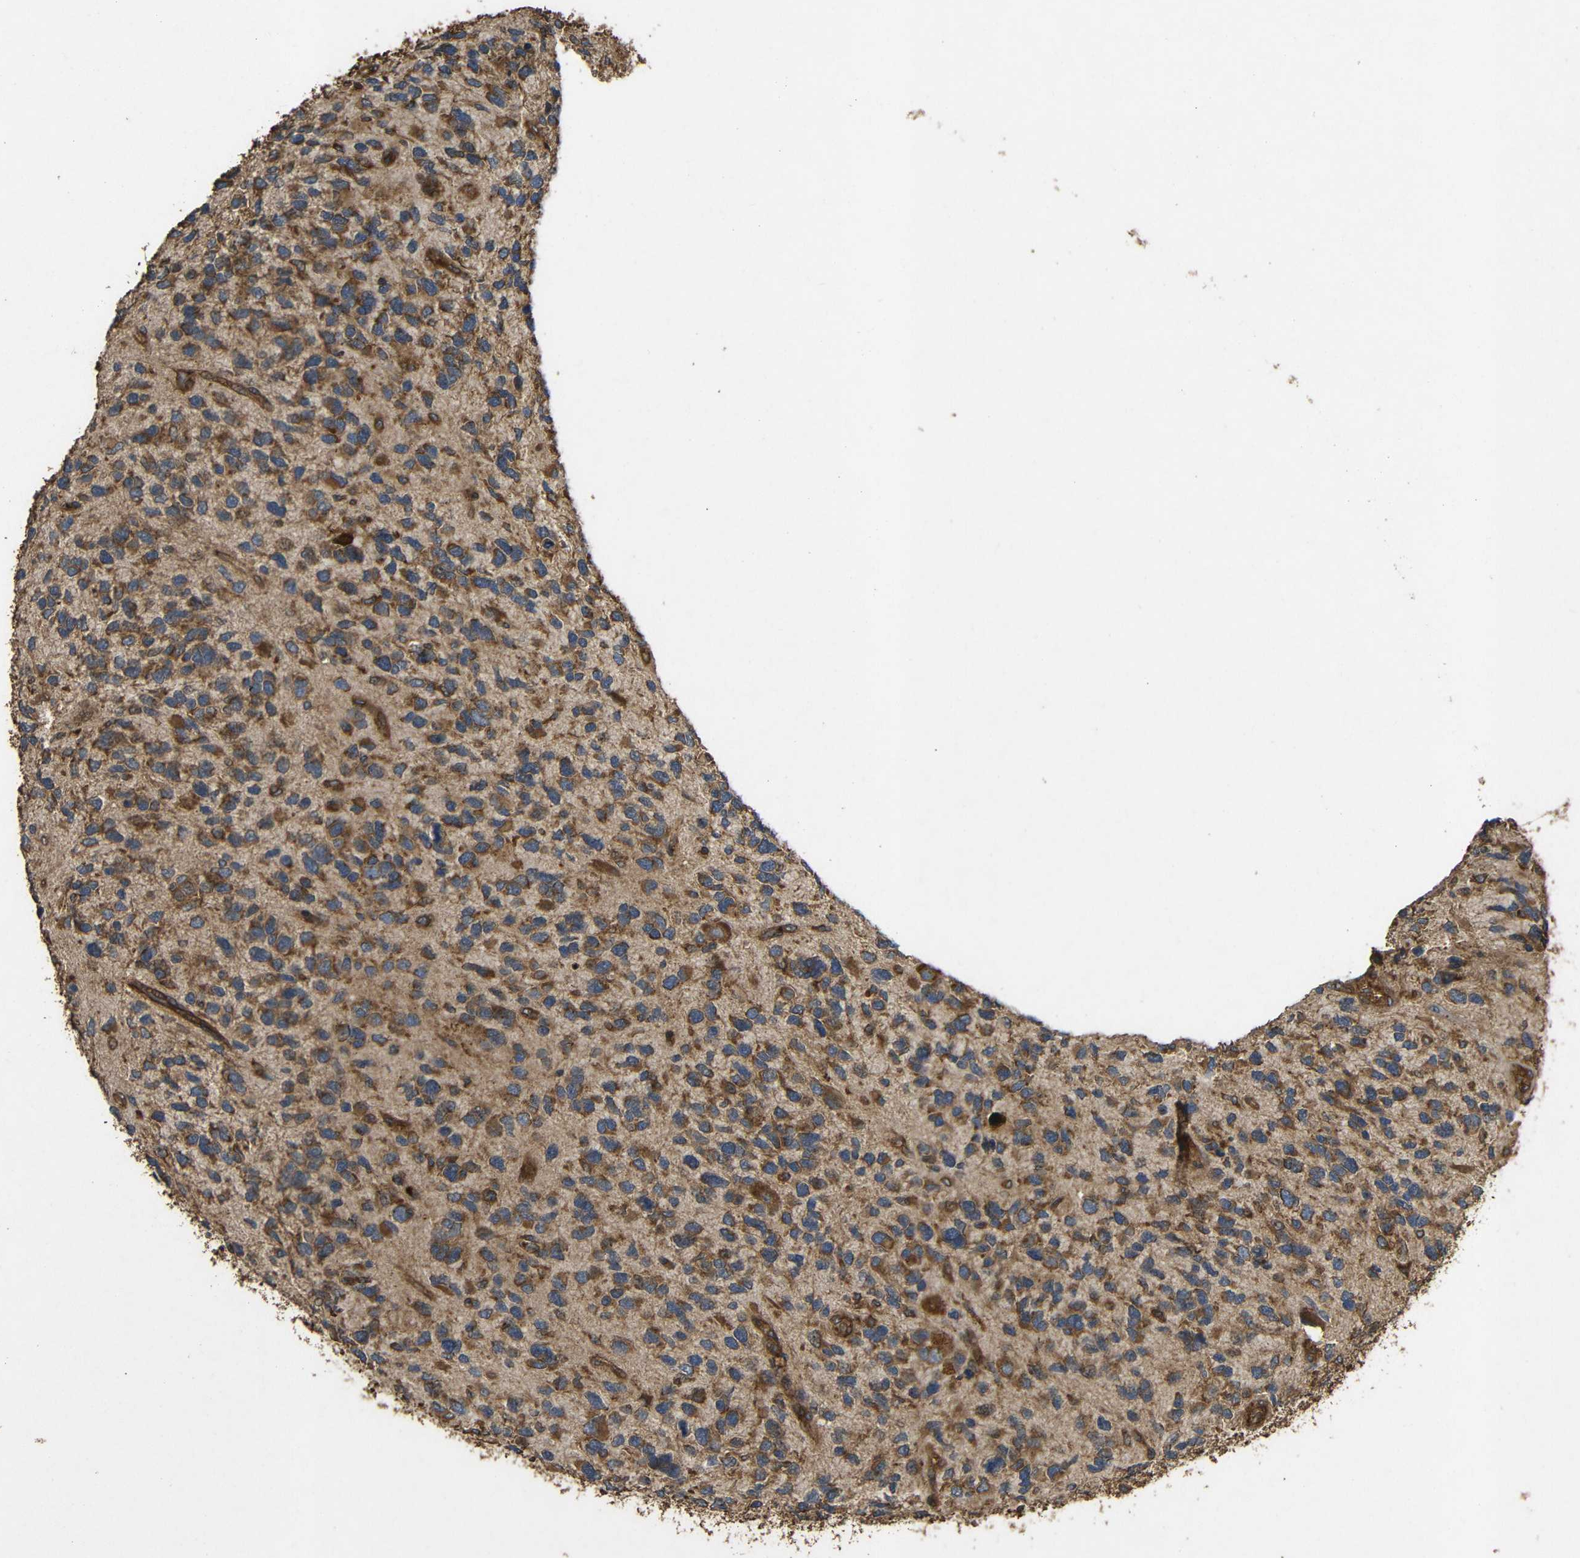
{"staining": {"intensity": "strong", "quantity": ">75%", "location": "cytoplasmic/membranous"}, "tissue": "glioma", "cell_type": "Tumor cells", "image_type": "cancer", "snomed": [{"axis": "morphology", "description": "Glioma, malignant, High grade"}, {"axis": "topography", "description": "Brain"}], "caption": "Protein staining of glioma tissue exhibits strong cytoplasmic/membranous positivity in about >75% of tumor cells.", "gene": "EIF2S1", "patient": {"sex": "female", "age": 58}}